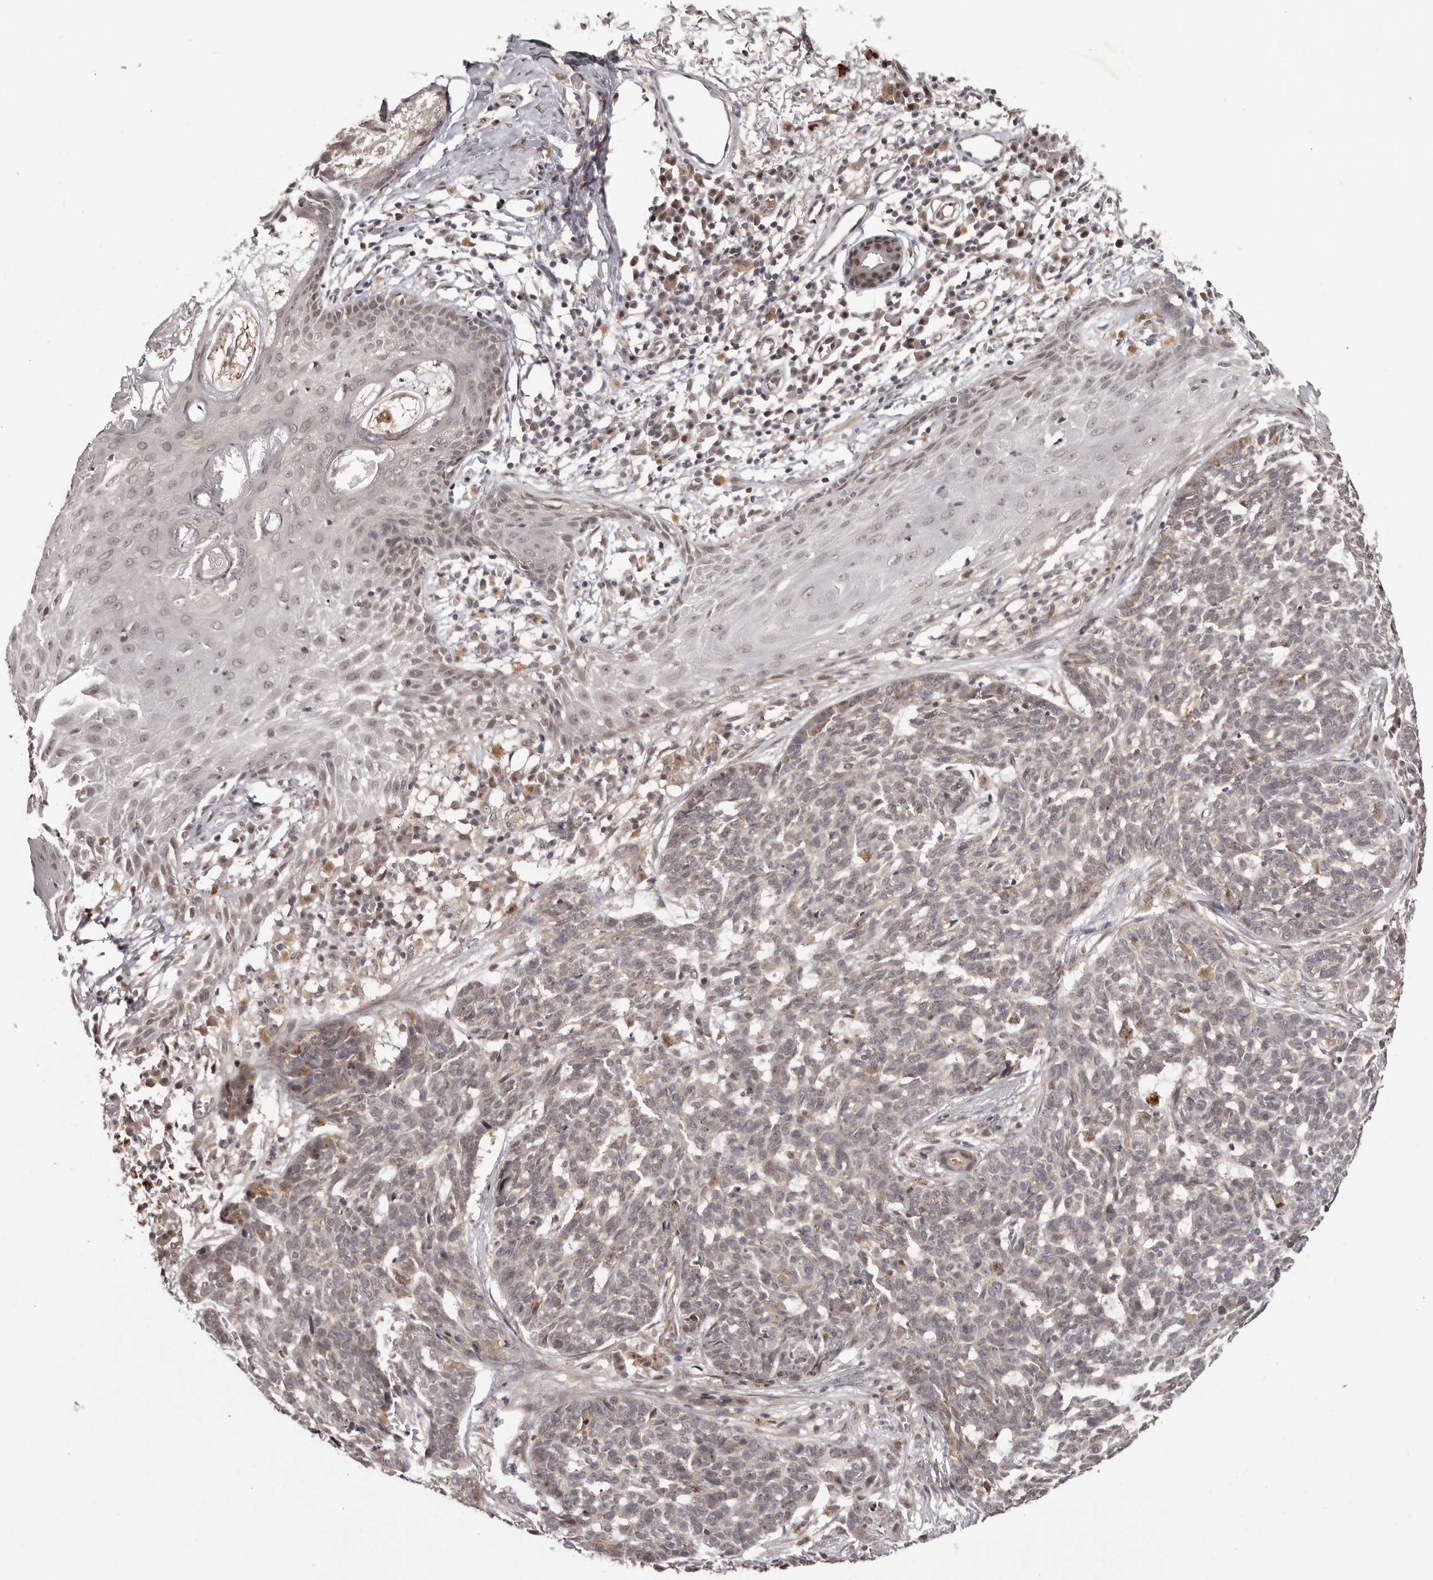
{"staining": {"intensity": "negative", "quantity": "none", "location": "none"}, "tissue": "skin cancer", "cell_type": "Tumor cells", "image_type": "cancer", "snomed": [{"axis": "morphology", "description": "Basal cell carcinoma"}, {"axis": "topography", "description": "Skin"}], "caption": "This image is of skin basal cell carcinoma stained with immunohistochemistry (IHC) to label a protein in brown with the nuclei are counter-stained blue. There is no positivity in tumor cells. Brightfield microscopy of IHC stained with DAB (3,3'-diaminobenzidine) (brown) and hematoxylin (blue), captured at high magnification.", "gene": "TBX5", "patient": {"sex": "male", "age": 85}}